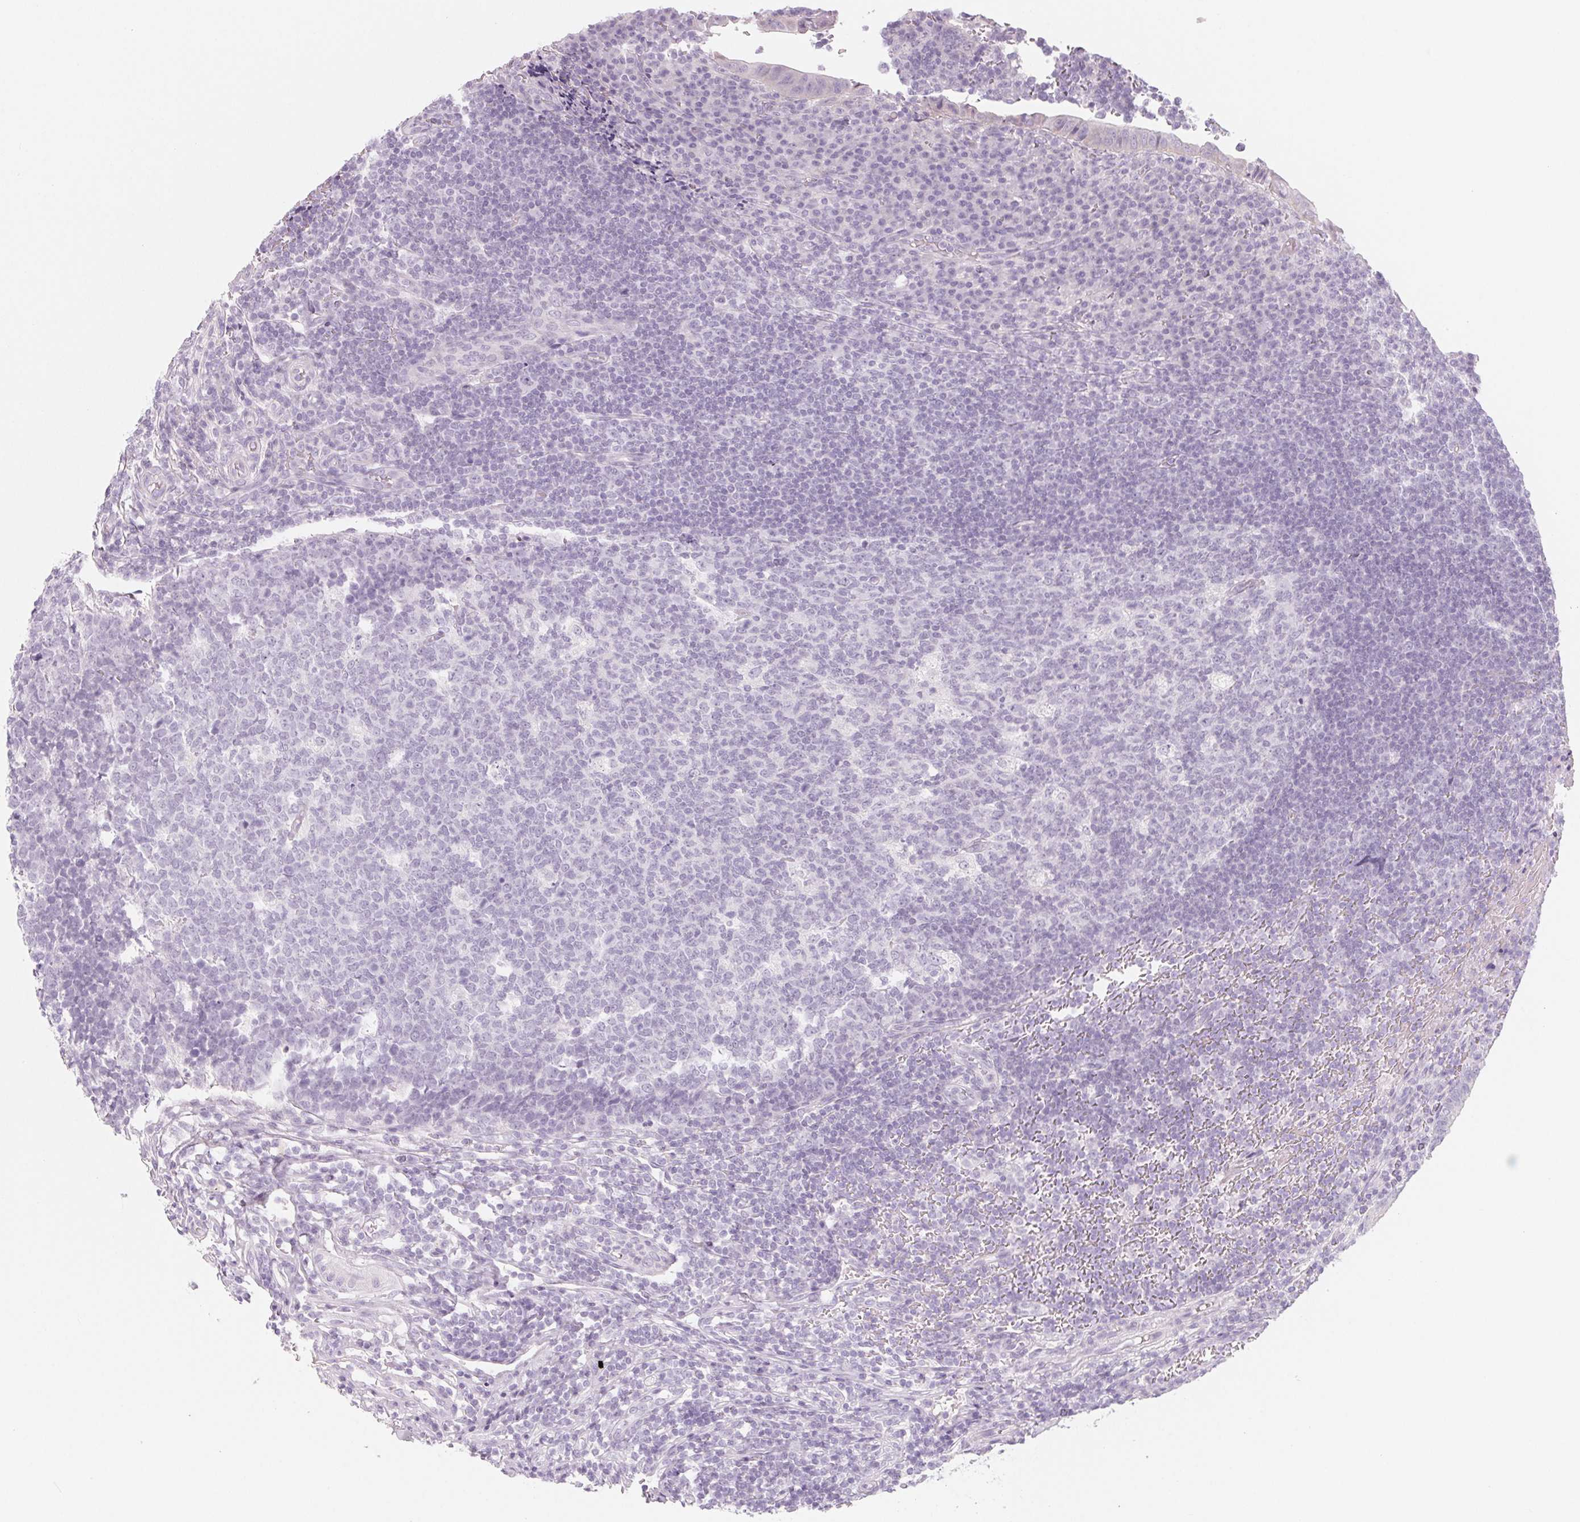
{"staining": {"intensity": "negative", "quantity": "none", "location": "none"}, "tissue": "appendix", "cell_type": "Glandular cells", "image_type": "normal", "snomed": [{"axis": "morphology", "description": "Normal tissue, NOS"}, {"axis": "topography", "description": "Appendix"}], "caption": "Normal appendix was stained to show a protein in brown. There is no significant expression in glandular cells. Nuclei are stained in blue.", "gene": "SH3GL2", "patient": {"sex": "male", "age": 18}}